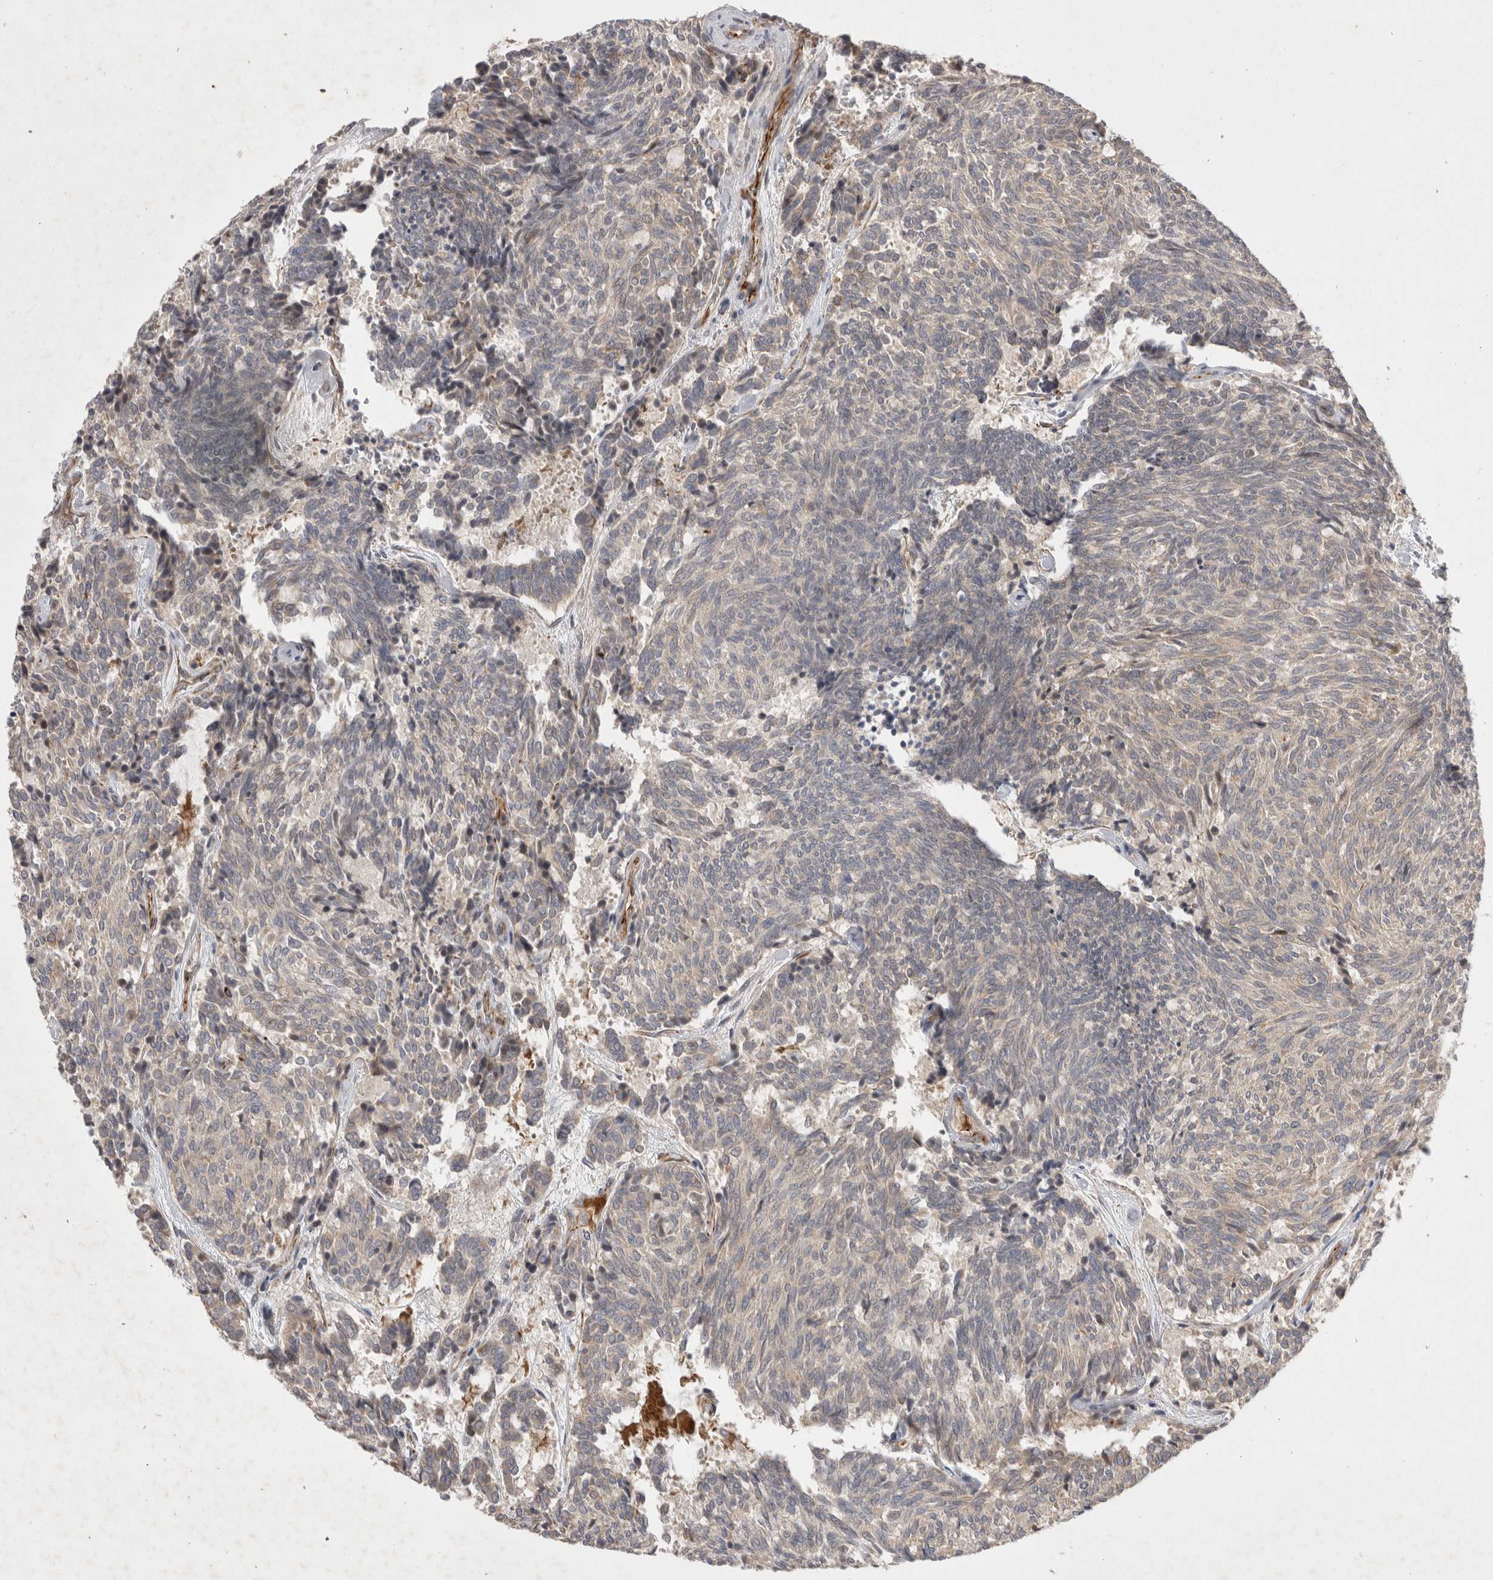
{"staining": {"intensity": "weak", "quantity": "25%-75%", "location": "cytoplasmic/membranous"}, "tissue": "carcinoid", "cell_type": "Tumor cells", "image_type": "cancer", "snomed": [{"axis": "morphology", "description": "Carcinoid, malignant, NOS"}, {"axis": "topography", "description": "Pancreas"}], "caption": "This histopathology image demonstrates immunohistochemistry staining of human carcinoid (malignant), with low weak cytoplasmic/membranous positivity in approximately 25%-75% of tumor cells.", "gene": "NMU", "patient": {"sex": "female", "age": 54}}